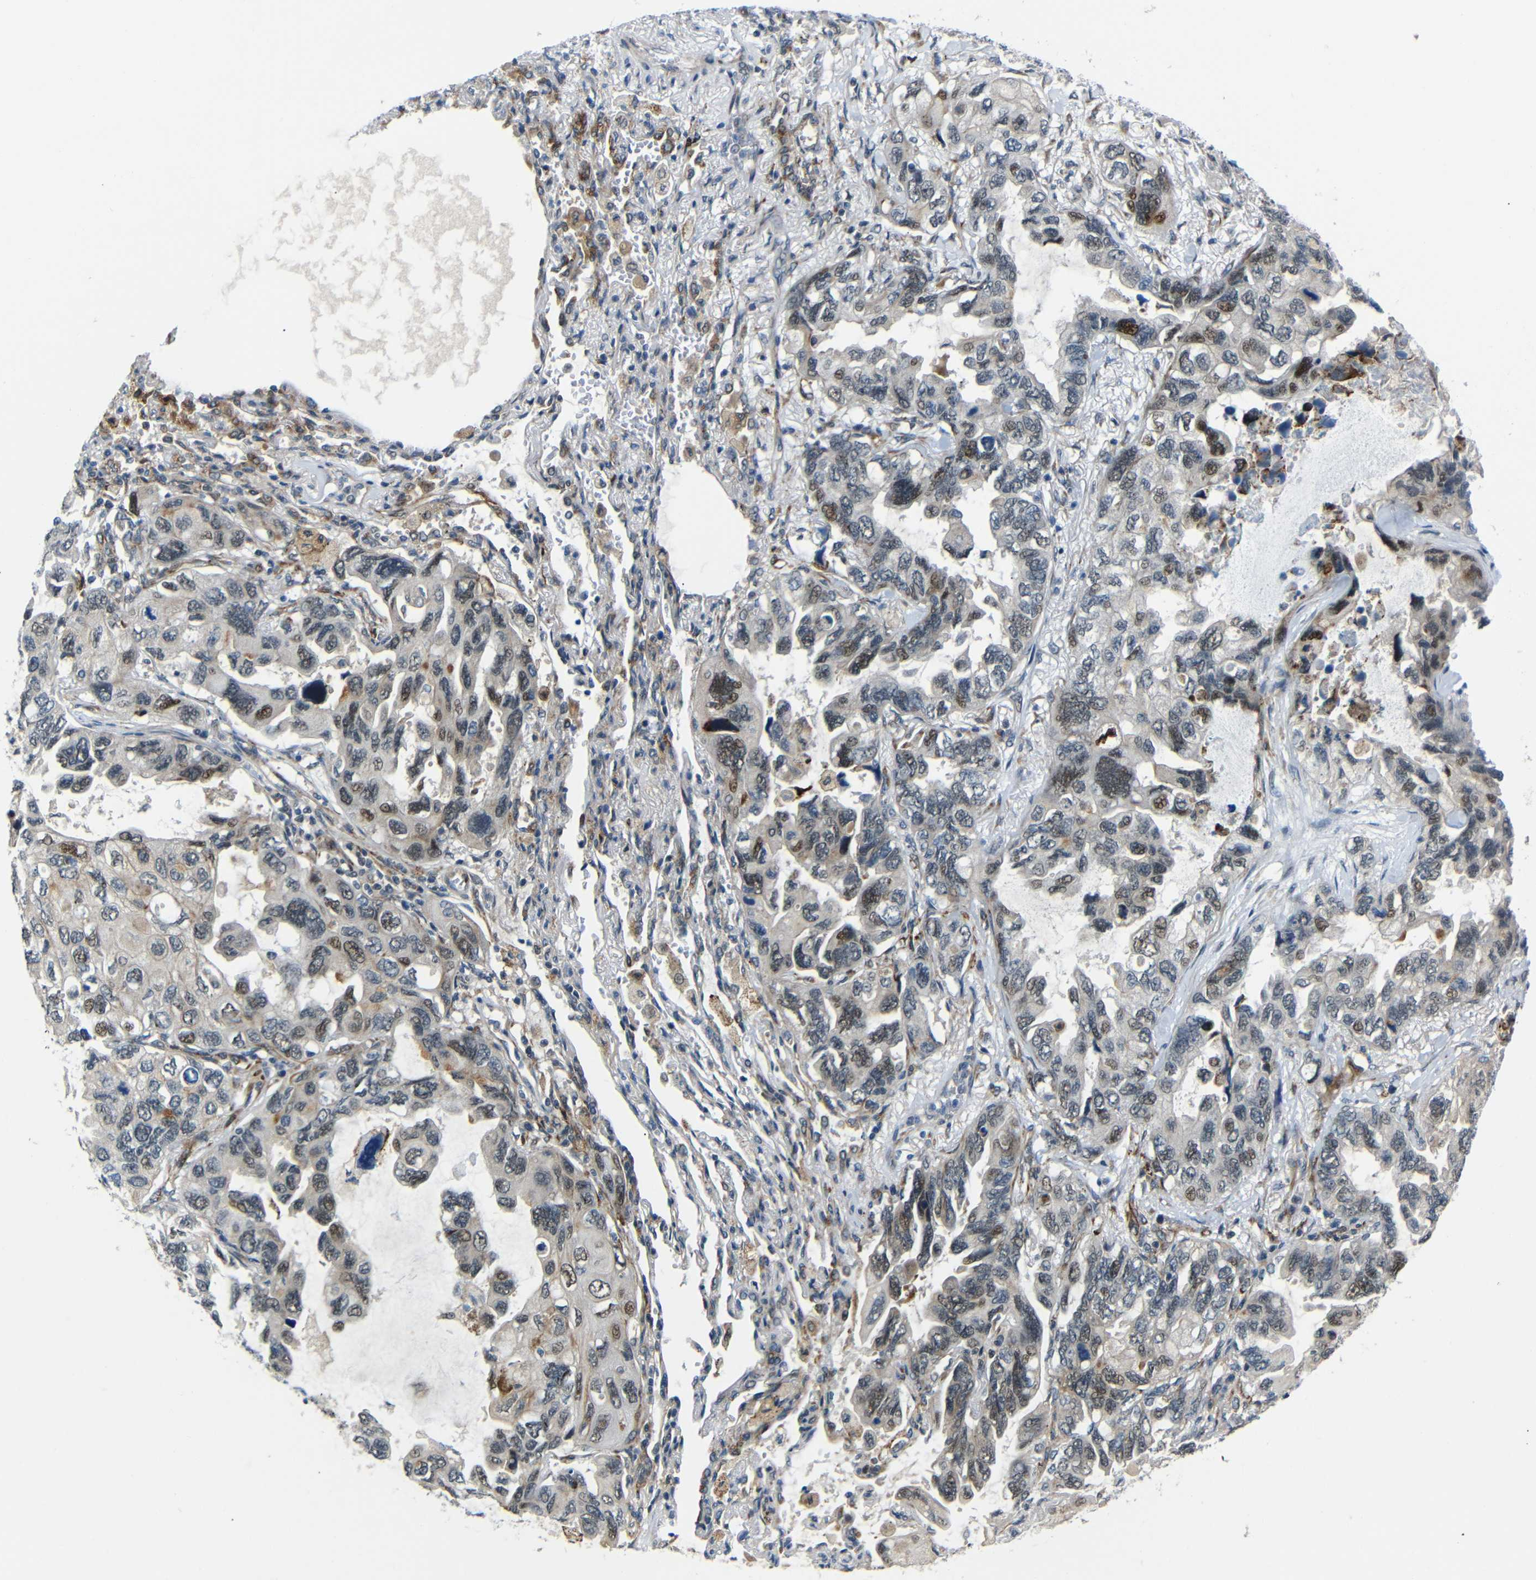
{"staining": {"intensity": "moderate", "quantity": "<25%", "location": "nuclear"}, "tissue": "lung cancer", "cell_type": "Tumor cells", "image_type": "cancer", "snomed": [{"axis": "morphology", "description": "Squamous cell carcinoma, NOS"}, {"axis": "topography", "description": "Lung"}], "caption": "An image showing moderate nuclear expression in approximately <25% of tumor cells in lung cancer, as visualized by brown immunohistochemical staining.", "gene": "SYDE1", "patient": {"sex": "female", "age": 73}}